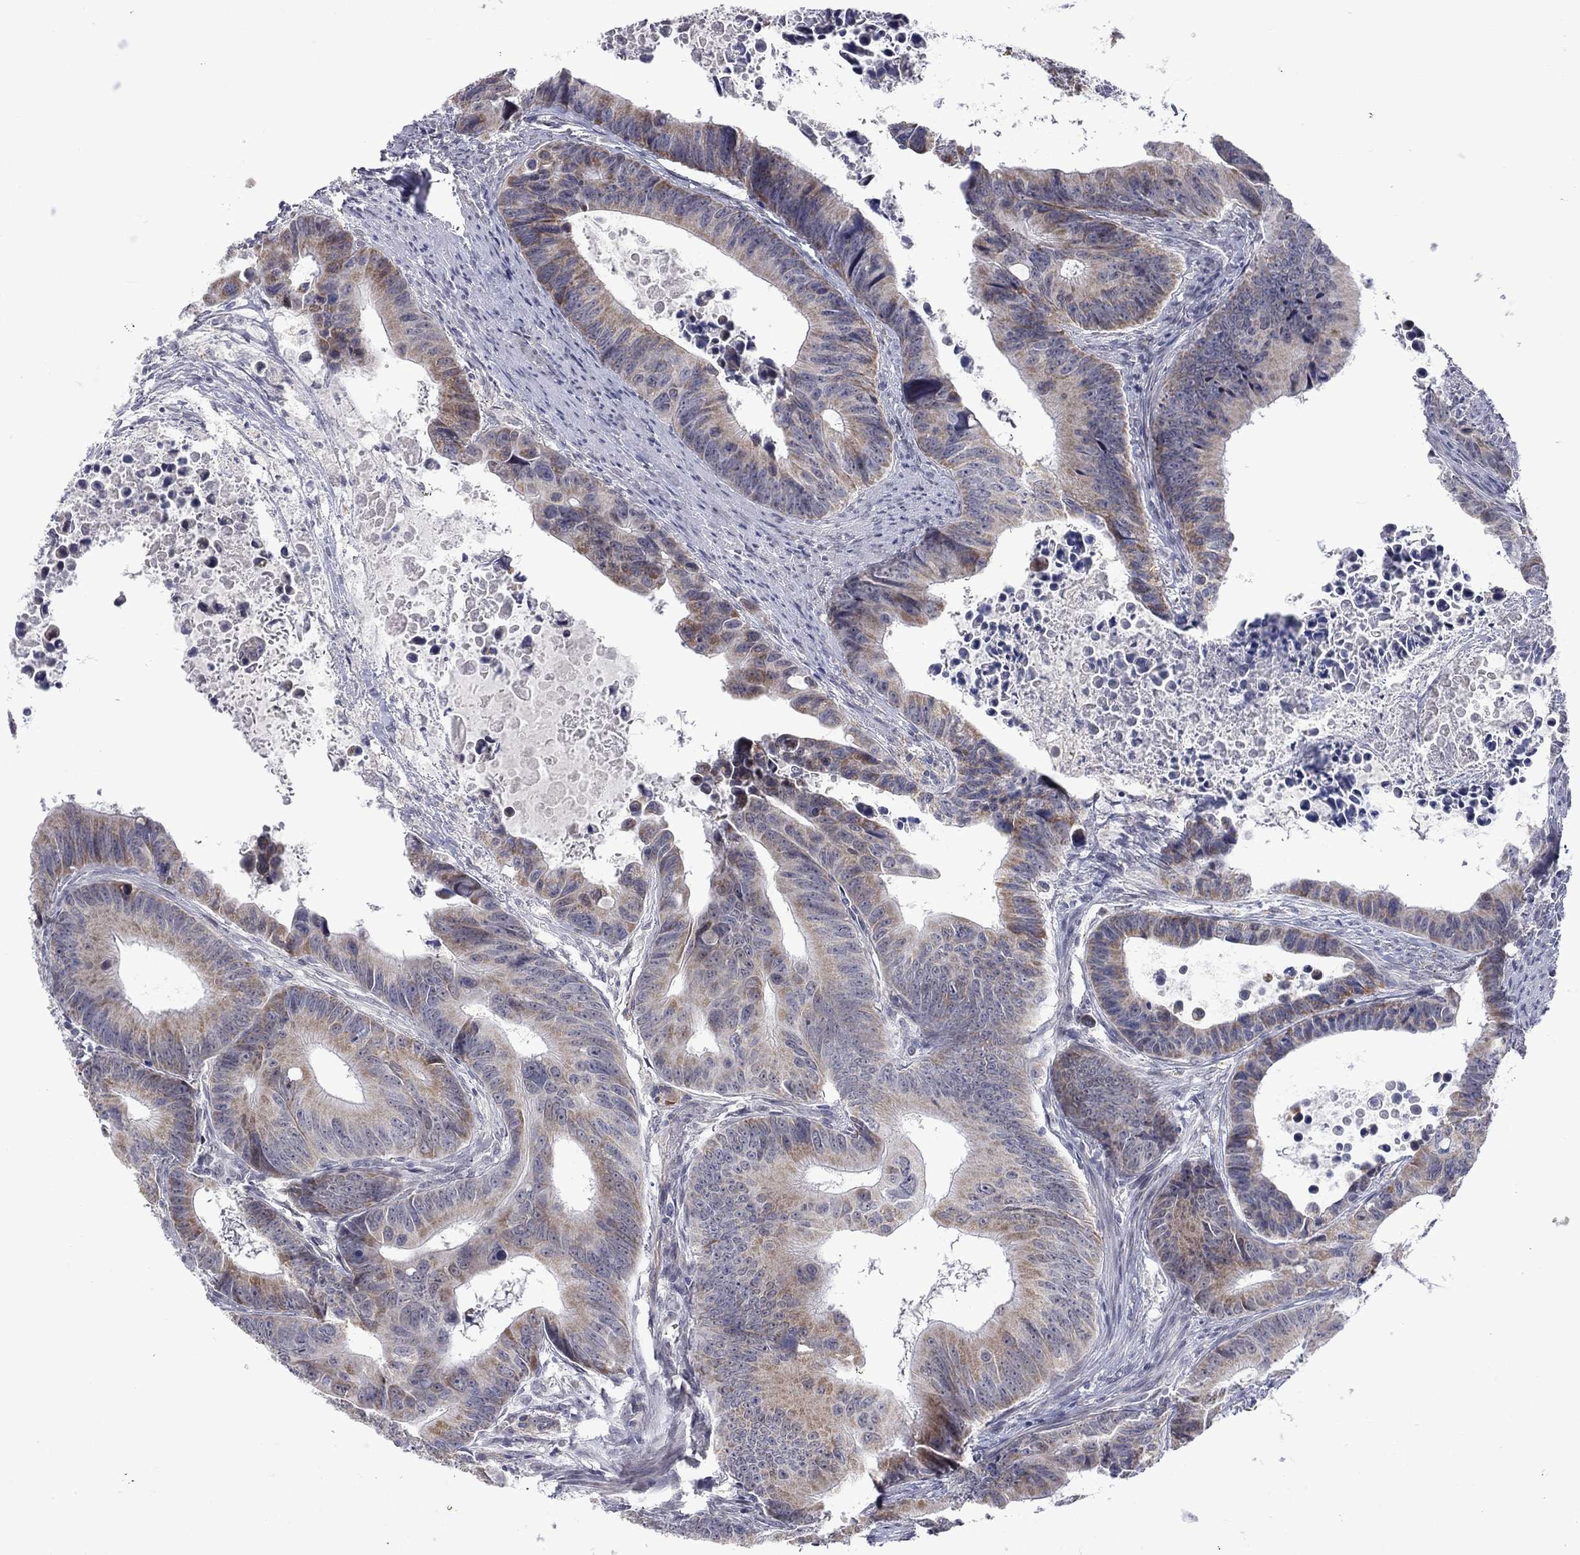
{"staining": {"intensity": "weak", "quantity": ">75%", "location": "cytoplasmic/membranous"}, "tissue": "colorectal cancer", "cell_type": "Tumor cells", "image_type": "cancer", "snomed": [{"axis": "morphology", "description": "Adenocarcinoma, NOS"}, {"axis": "topography", "description": "Colon"}], "caption": "There is low levels of weak cytoplasmic/membranous positivity in tumor cells of colorectal cancer (adenocarcinoma), as demonstrated by immunohistochemical staining (brown color).", "gene": "KCNJ16", "patient": {"sex": "female", "age": 87}}